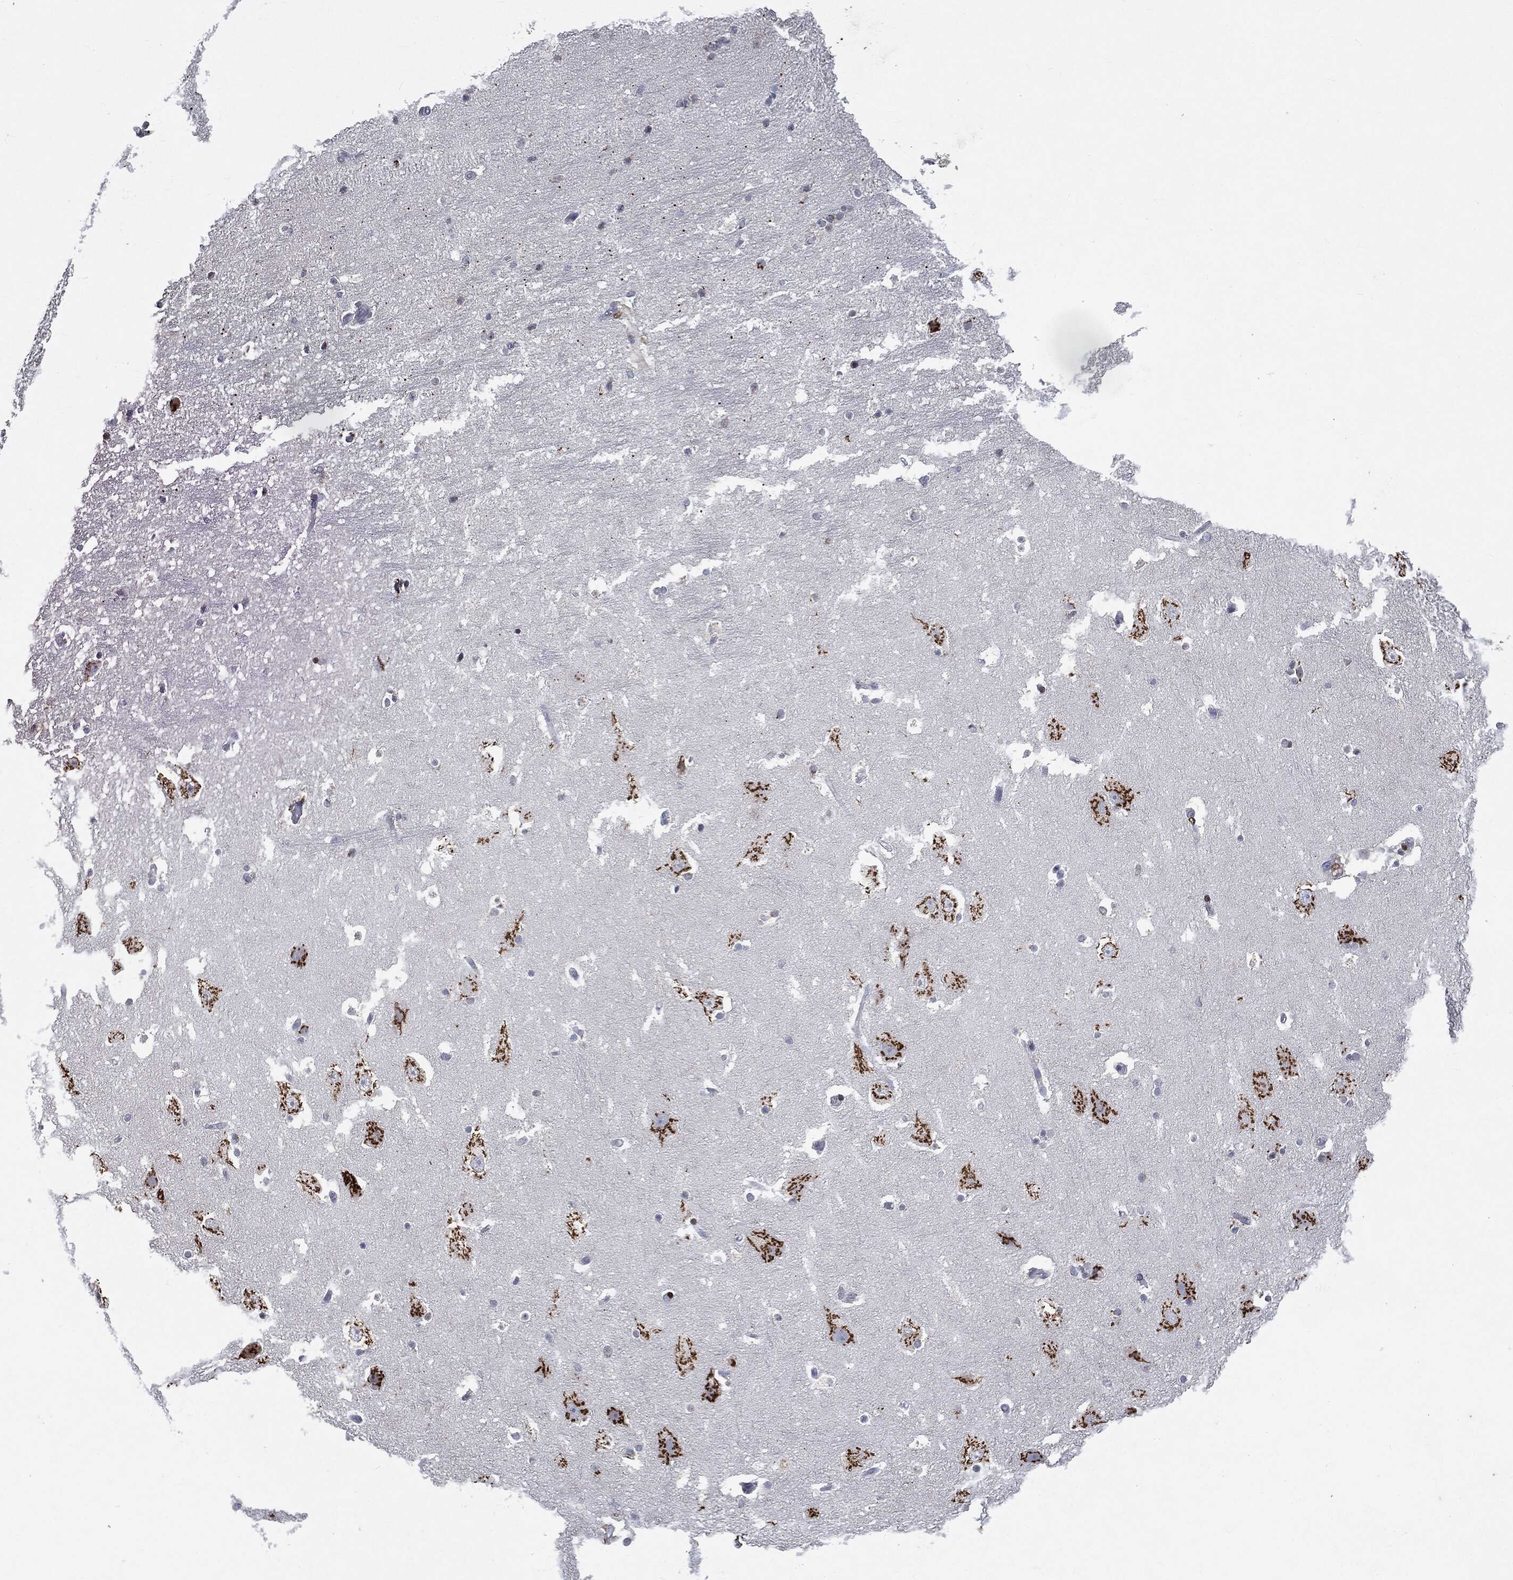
{"staining": {"intensity": "negative", "quantity": "none", "location": "none"}, "tissue": "hippocampus", "cell_type": "Glial cells", "image_type": "normal", "snomed": [{"axis": "morphology", "description": "Normal tissue, NOS"}, {"axis": "topography", "description": "Hippocampus"}], "caption": "Hippocampus was stained to show a protein in brown. There is no significant staining in glial cells.", "gene": "CASD1", "patient": {"sex": "male", "age": 51}}